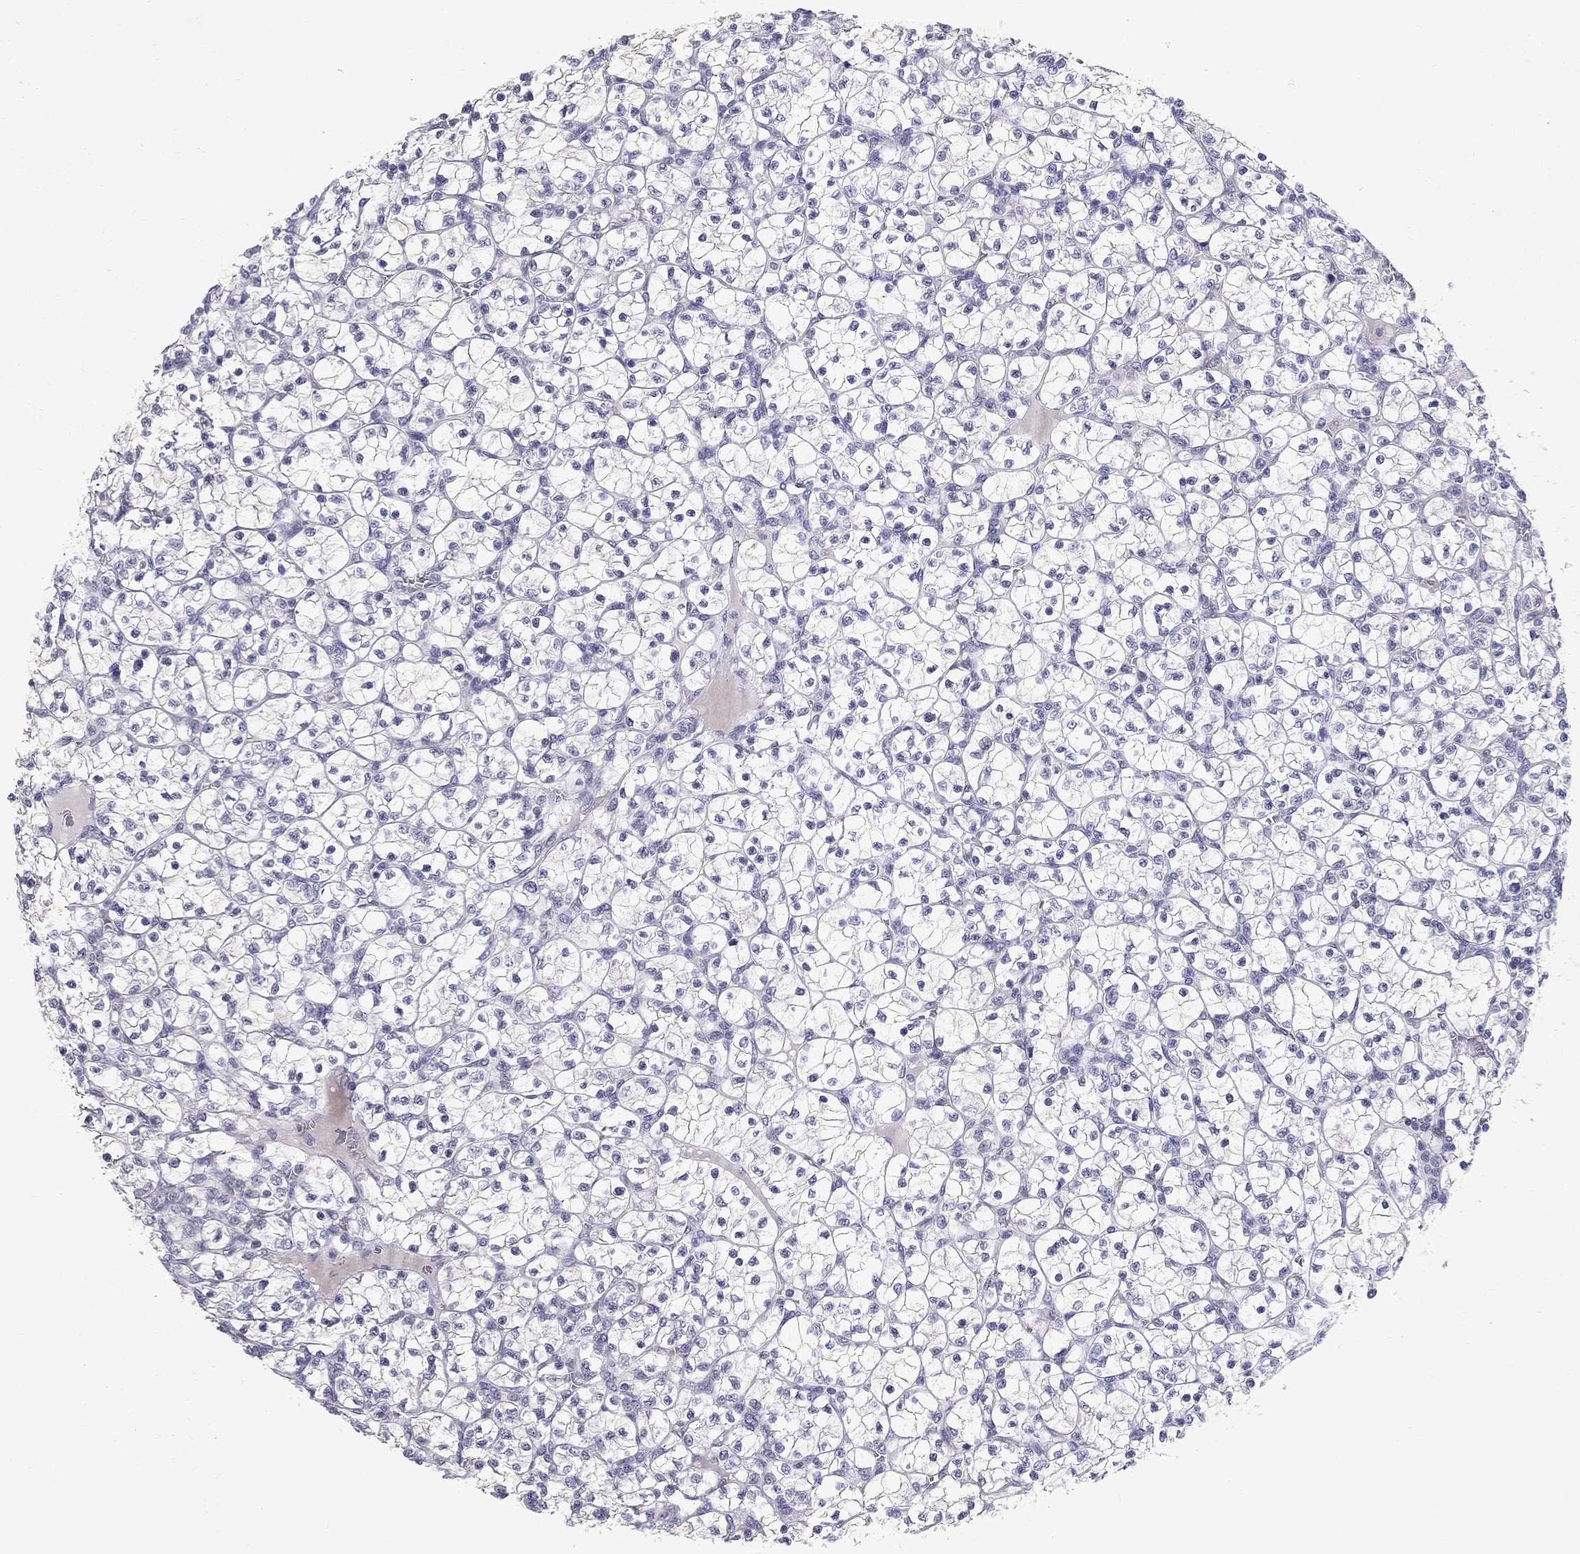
{"staining": {"intensity": "negative", "quantity": "none", "location": "none"}, "tissue": "renal cancer", "cell_type": "Tumor cells", "image_type": "cancer", "snomed": [{"axis": "morphology", "description": "Adenocarcinoma, NOS"}, {"axis": "topography", "description": "Kidney"}], "caption": "Human renal adenocarcinoma stained for a protein using immunohistochemistry (IHC) demonstrates no positivity in tumor cells.", "gene": "CLIC6", "patient": {"sex": "female", "age": 89}}